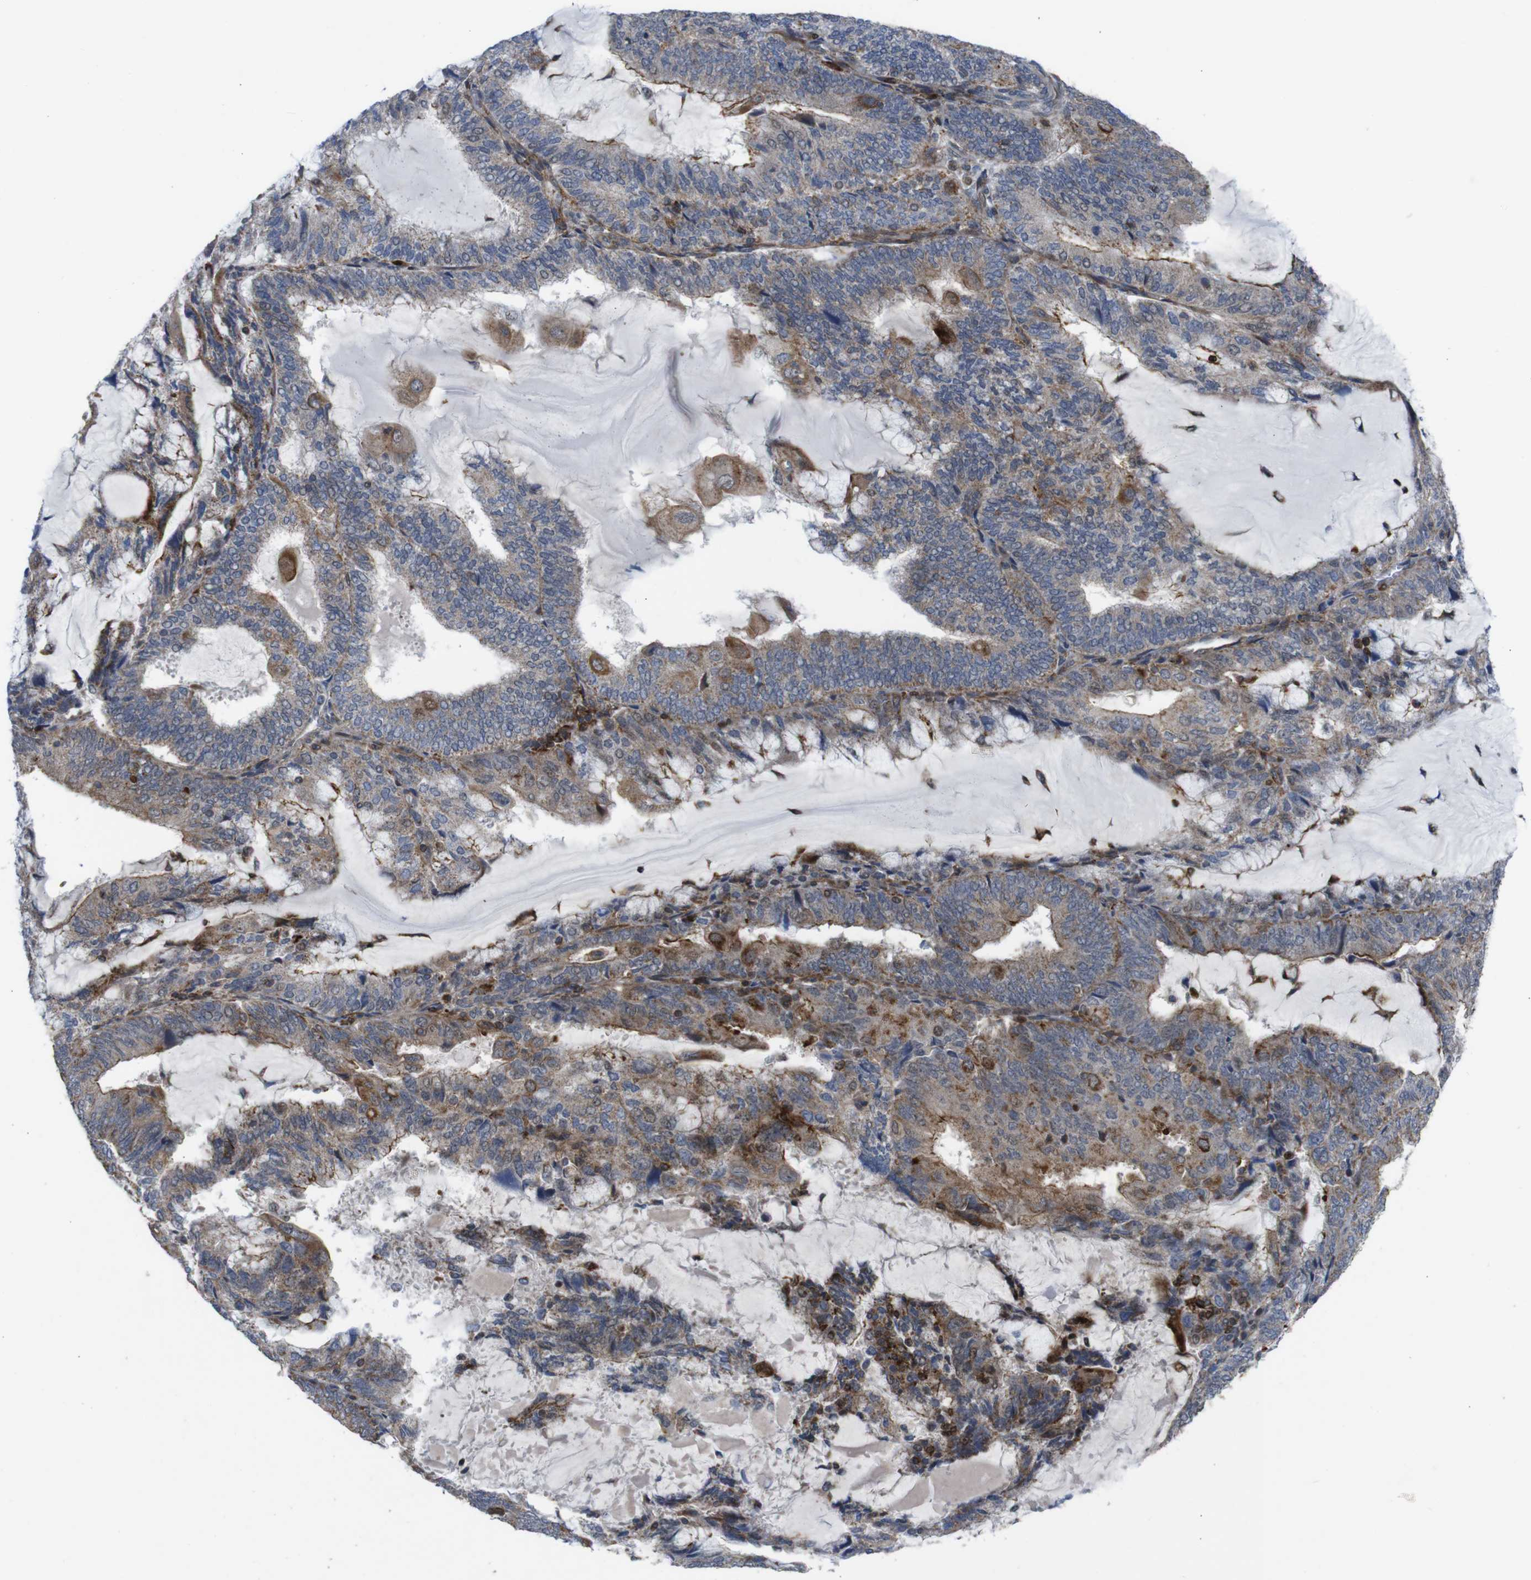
{"staining": {"intensity": "strong", "quantity": "<25%", "location": "cytoplasmic/membranous"}, "tissue": "endometrial cancer", "cell_type": "Tumor cells", "image_type": "cancer", "snomed": [{"axis": "morphology", "description": "Adenocarcinoma, NOS"}, {"axis": "topography", "description": "Endometrium"}], "caption": "IHC (DAB) staining of endometrial adenocarcinoma displays strong cytoplasmic/membranous protein positivity in about <25% of tumor cells.", "gene": "ATP7B", "patient": {"sex": "female", "age": 81}}